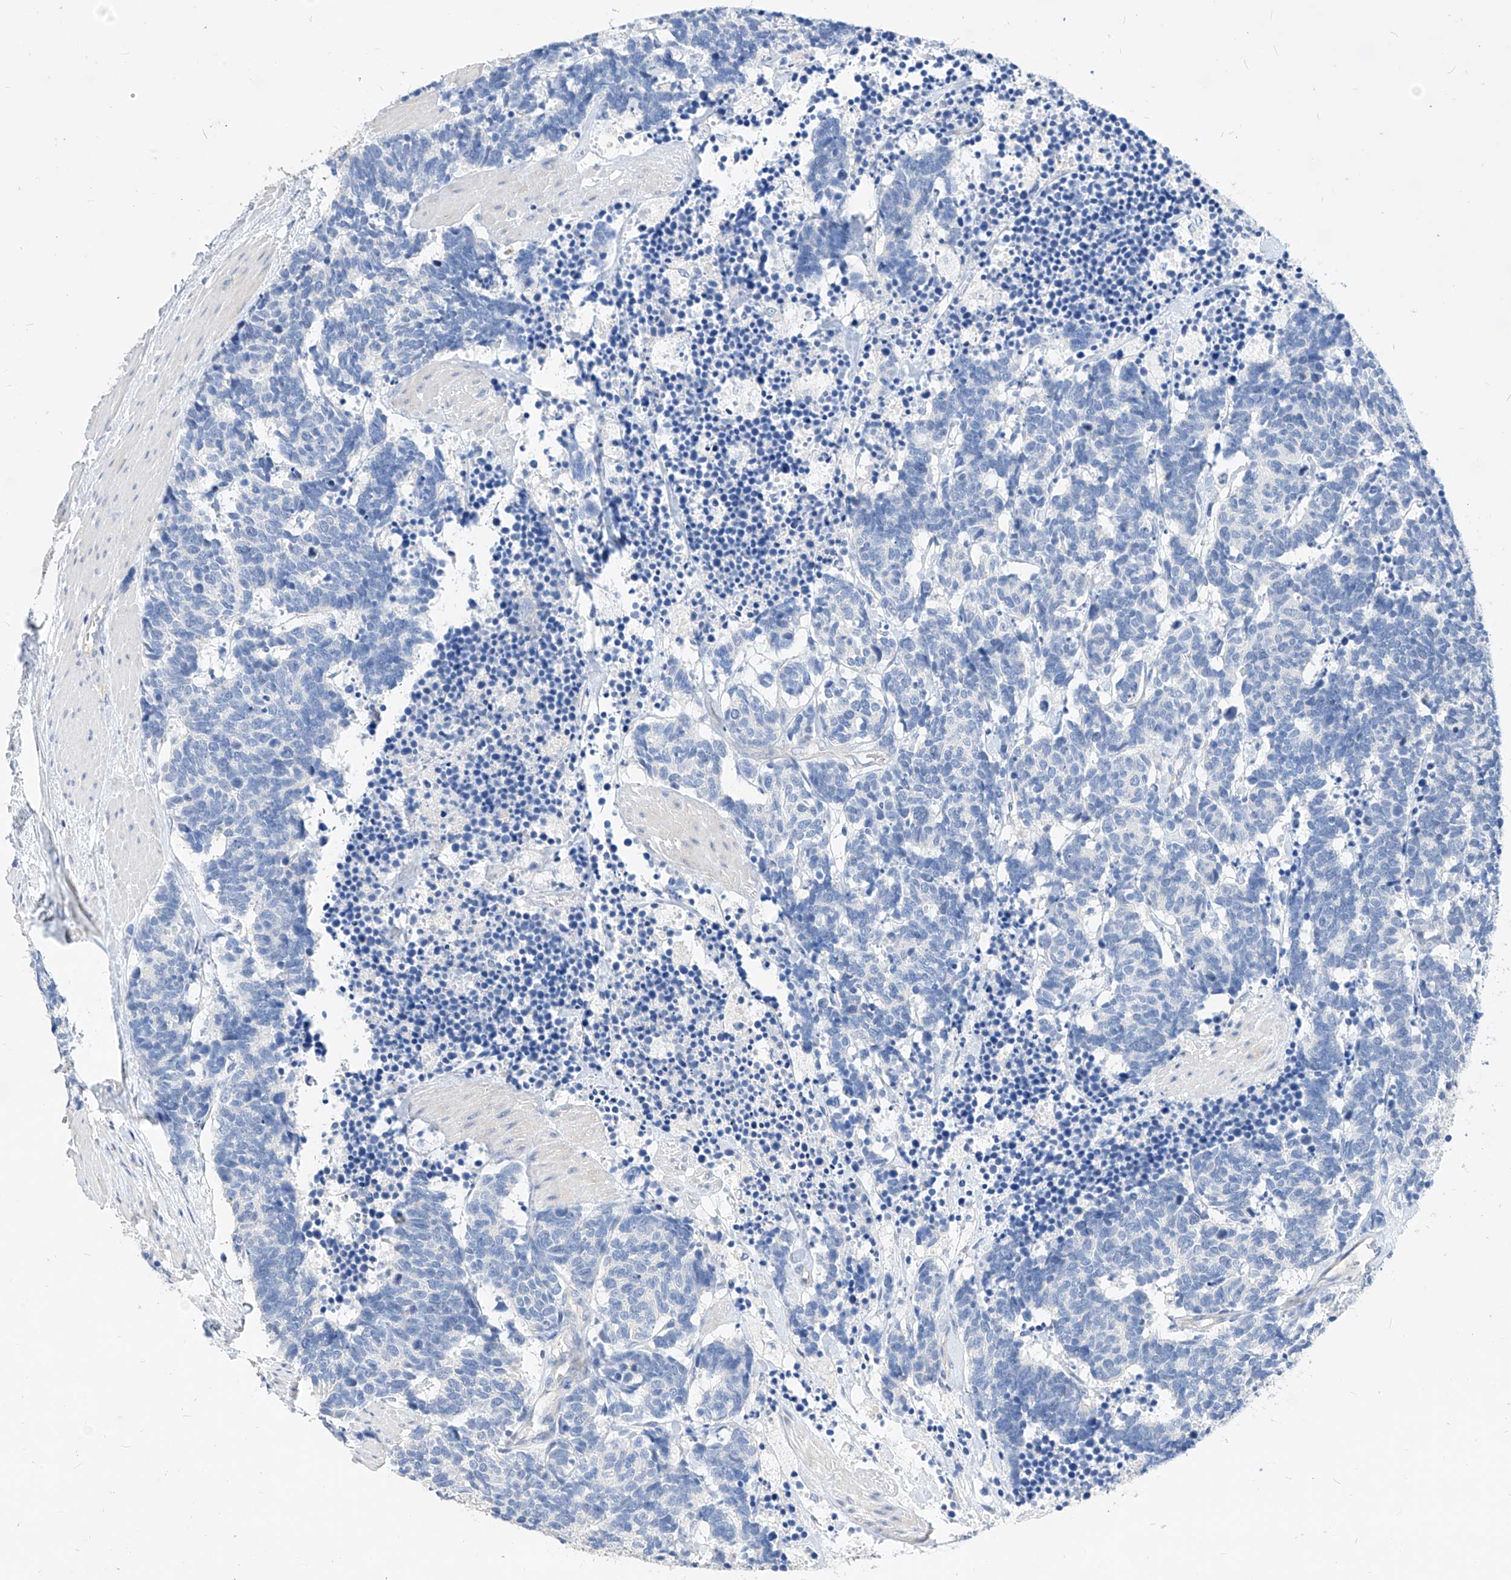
{"staining": {"intensity": "negative", "quantity": "none", "location": "none"}, "tissue": "carcinoid", "cell_type": "Tumor cells", "image_type": "cancer", "snomed": [{"axis": "morphology", "description": "Carcinoma, NOS"}, {"axis": "morphology", "description": "Carcinoid, malignant, NOS"}, {"axis": "topography", "description": "Urinary bladder"}], "caption": "Human carcinoid stained for a protein using immunohistochemistry exhibits no expression in tumor cells.", "gene": "SCGB2A1", "patient": {"sex": "male", "age": 57}}